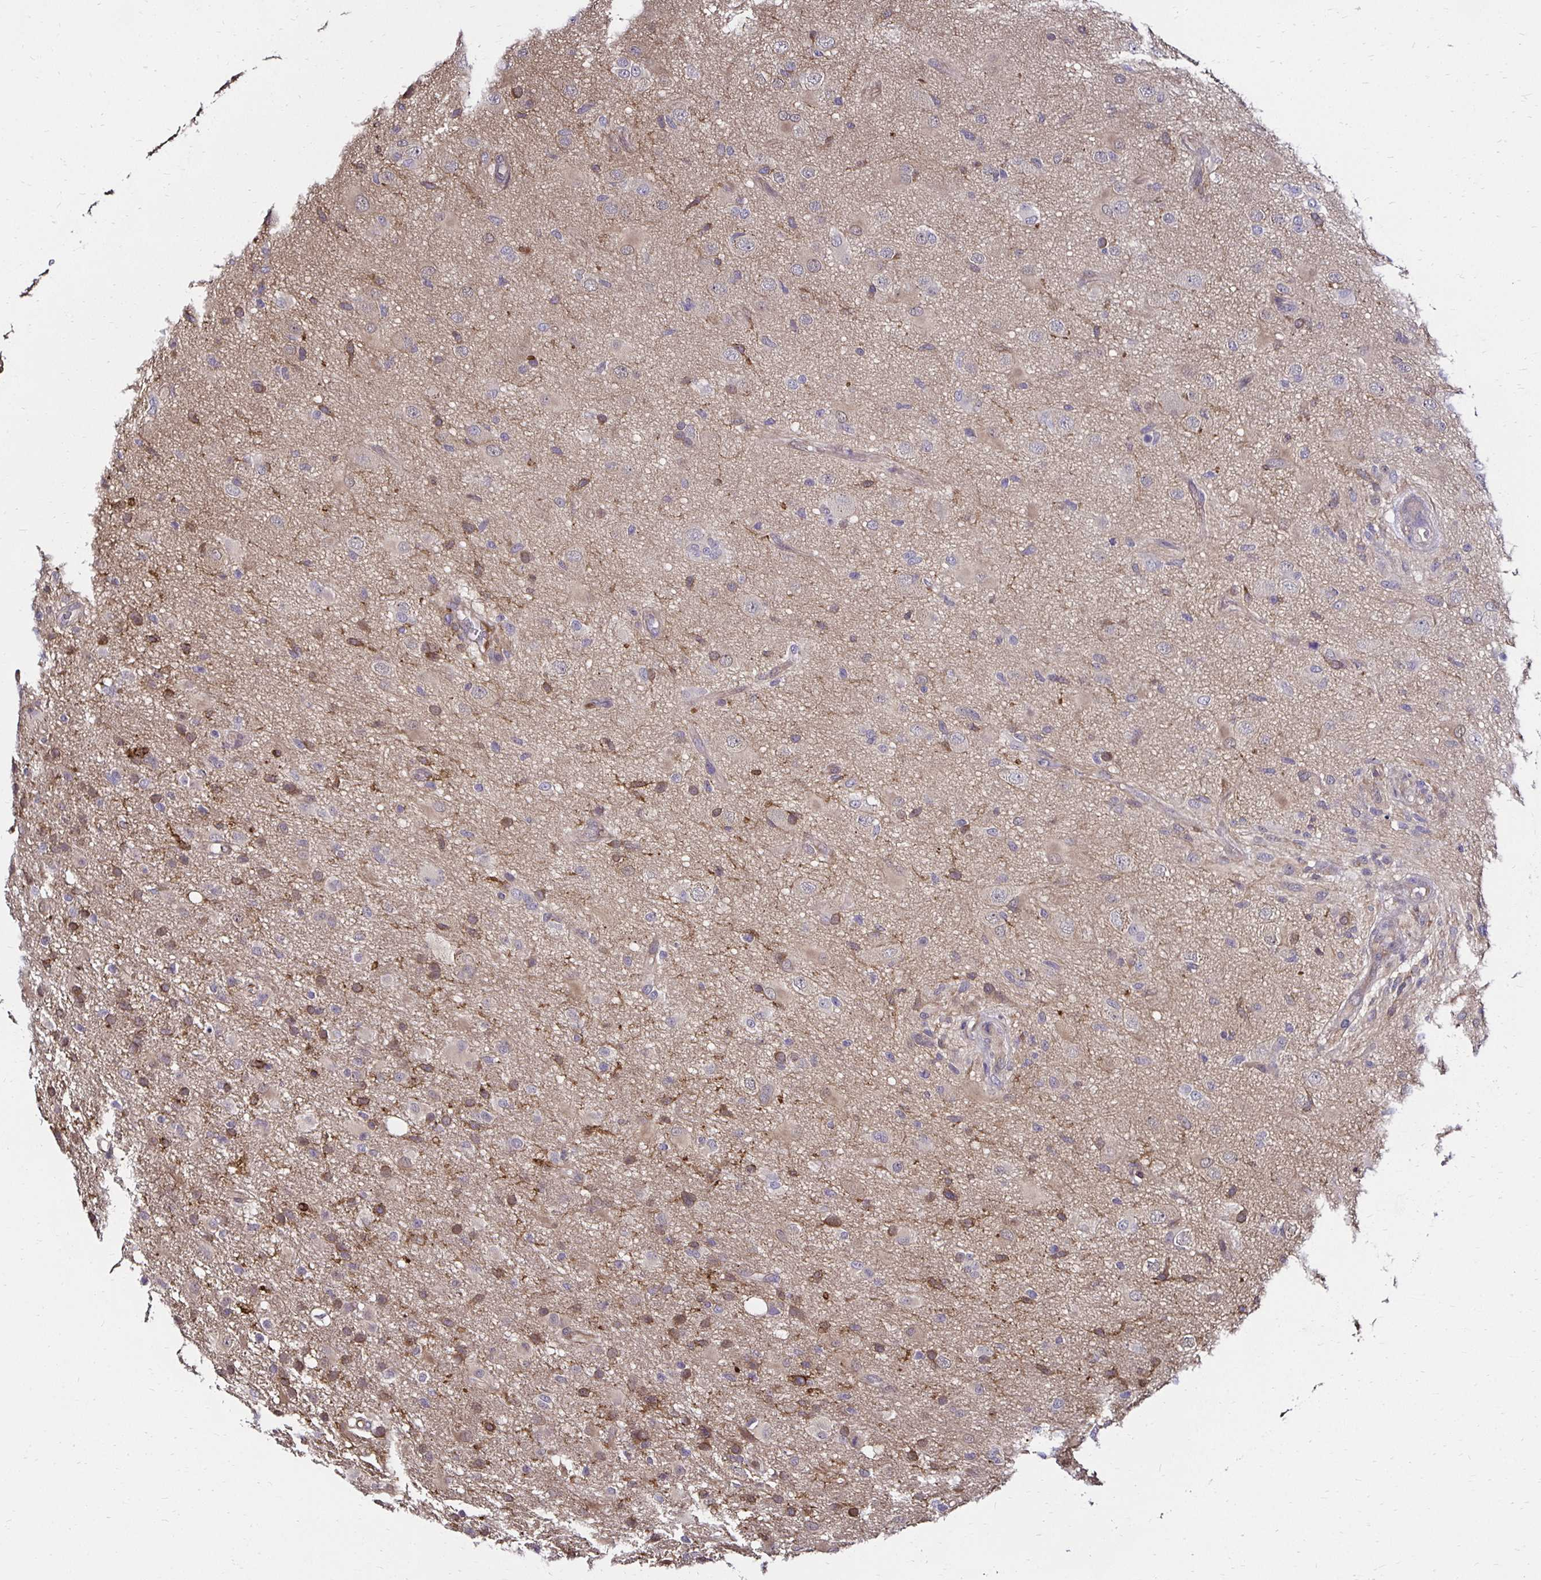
{"staining": {"intensity": "moderate", "quantity": "<25%", "location": "cytoplasmic/membranous"}, "tissue": "glioma", "cell_type": "Tumor cells", "image_type": "cancer", "snomed": [{"axis": "morphology", "description": "Glioma, malignant, High grade"}, {"axis": "topography", "description": "Brain"}], "caption": "Protein analysis of malignant glioma (high-grade) tissue exhibits moderate cytoplasmic/membranous staining in about <25% of tumor cells. (IHC, brightfield microscopy, high magnification).", "gene": "TXN", "patient": {"sex": "male", "age": 53}}